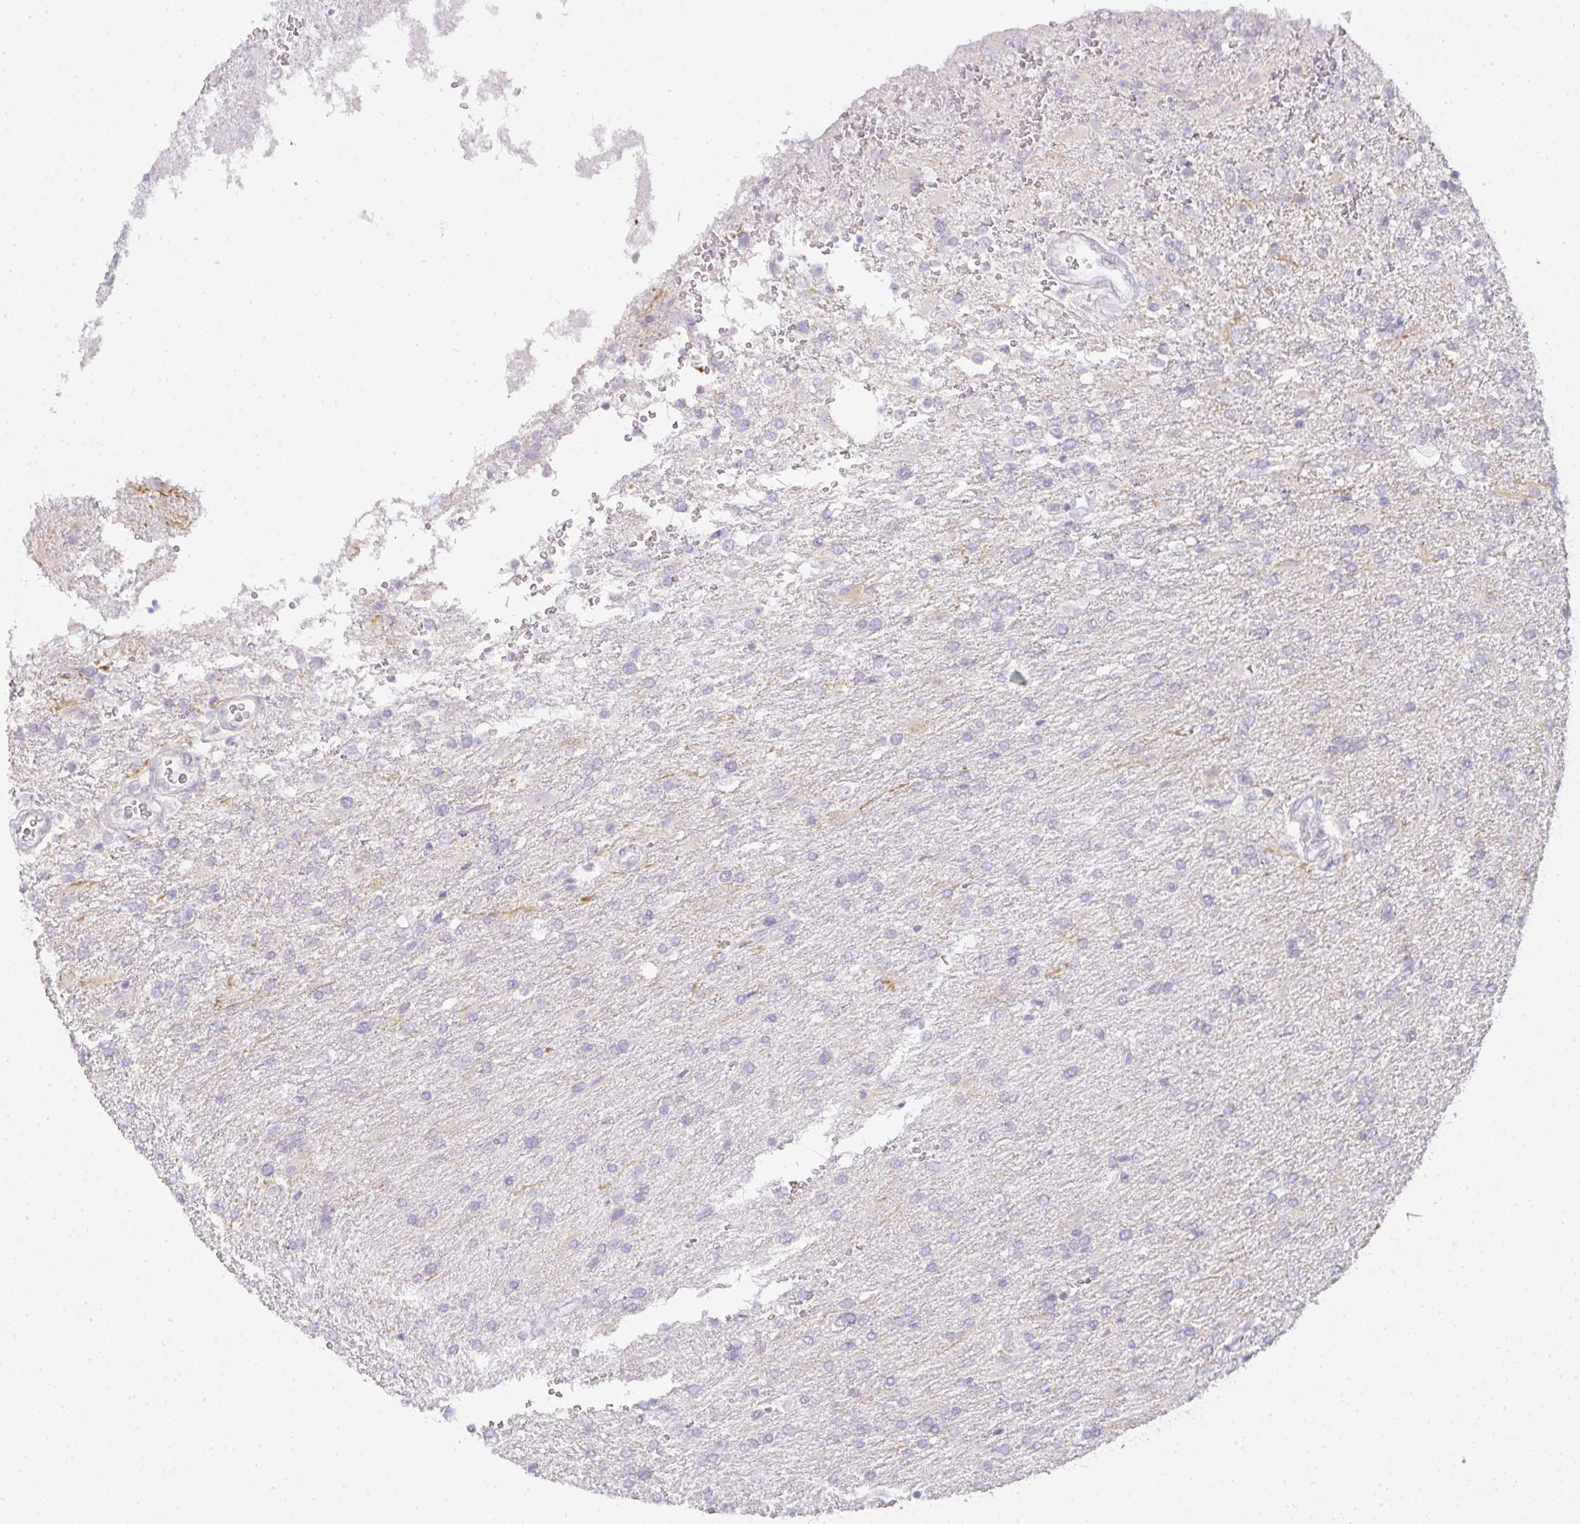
{"staining": {"intensity": "negative", "quantity": "none", "location": "none"}, "tissue": "glioma", "cell_type": "Tumor cells", "image_type": "cancer", "snomed": [{"axis": "morphology", "description": "Glioma, malignant, High grade"}, {"axis": "topography", "description": "Brain"}], "caption": "Glioma was stained to show a protein in brown. There is no significant expression in tumor cells.", "gene": "SIRPB2", "patient": {"sex": "male", "age": 56}}